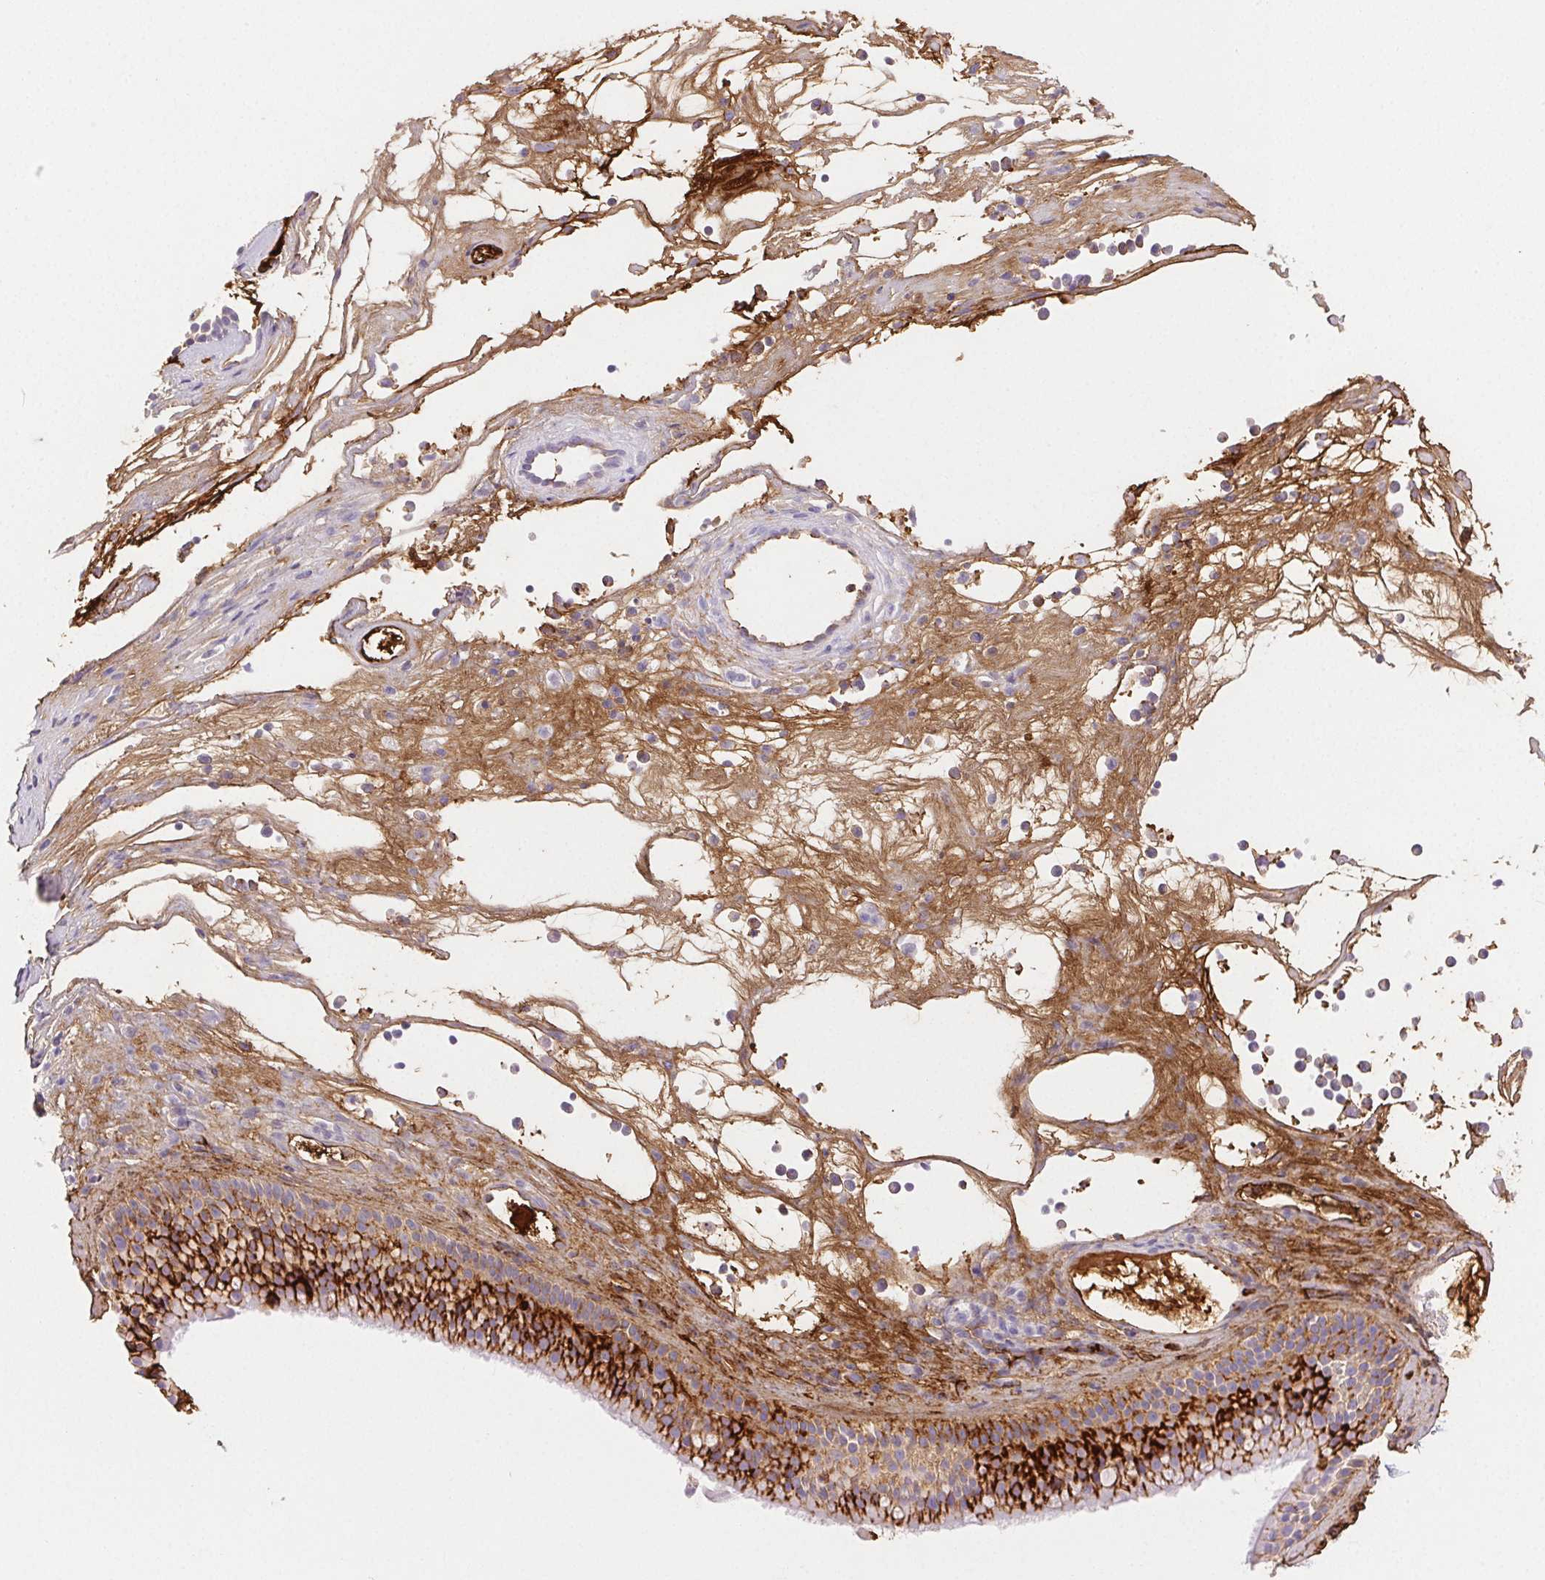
{"staining": {"intensity": "strong", "quantity": "<25%", "location": "cytoplasmic/membranous"}, "tissue": "nasopharynx", "cell_type": "Respiratory epithelial cells", "image_type": "normal", "snomed": [{"axis": "morphology", "description": "Normal tissue, NOS"}, {"axis": "topography", "description": "Nasopharynx"}], "caption": "Respiratory epithelial cells show strong cytoplasmic/membranous expression in approximately <25% of cells in unremarkable nasopharynx. (DAB (3,3'-diaminobenzidine) IHC, brown staining for protein, blue staining for nuclei).", "gene": "FGA", "patient": {"sex": "male", "age": 68}}